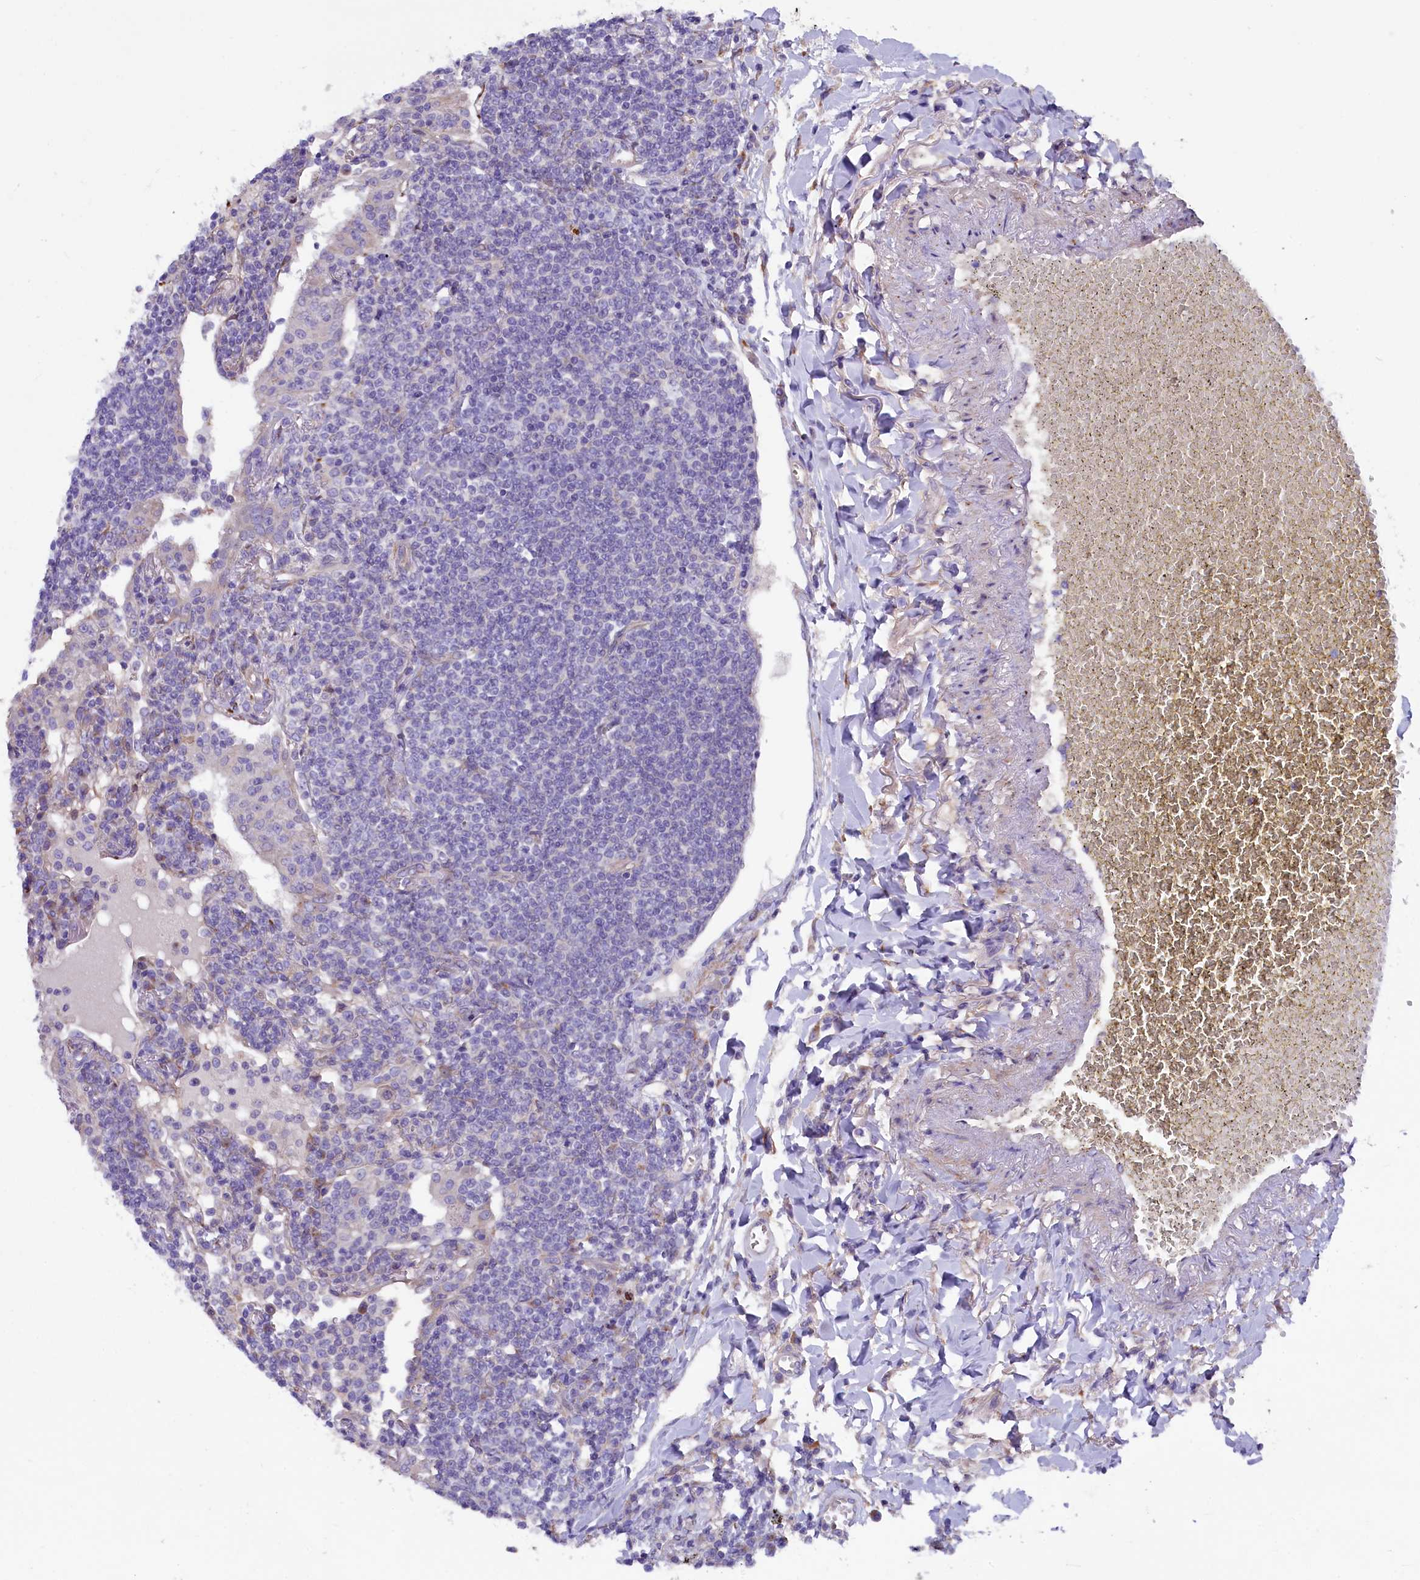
{"staining": {"intensity": "negative", "quantity": "none", "location": "none"}, "tissue": "lymphoma", "cell_type": "Tumor cells", "image_type": "cancer", "snomed": [{"axis": "morphology", "description": "Malignant lymphoma, non-Hodgkin's type, Low grade"}, {"axis": "topography", "description": "Lung"}], "caption": "Tumor cells are negative for protein expression in human lymphoma. (Stains: DAB (3,3'-diaminobenzidine) immunohistochemistry with hematoxylin counter stain, Microscopy: brightfield microscopy at high magnification).", "gene": "GPR108", "patient": {"sex": "female", "age": 71}}